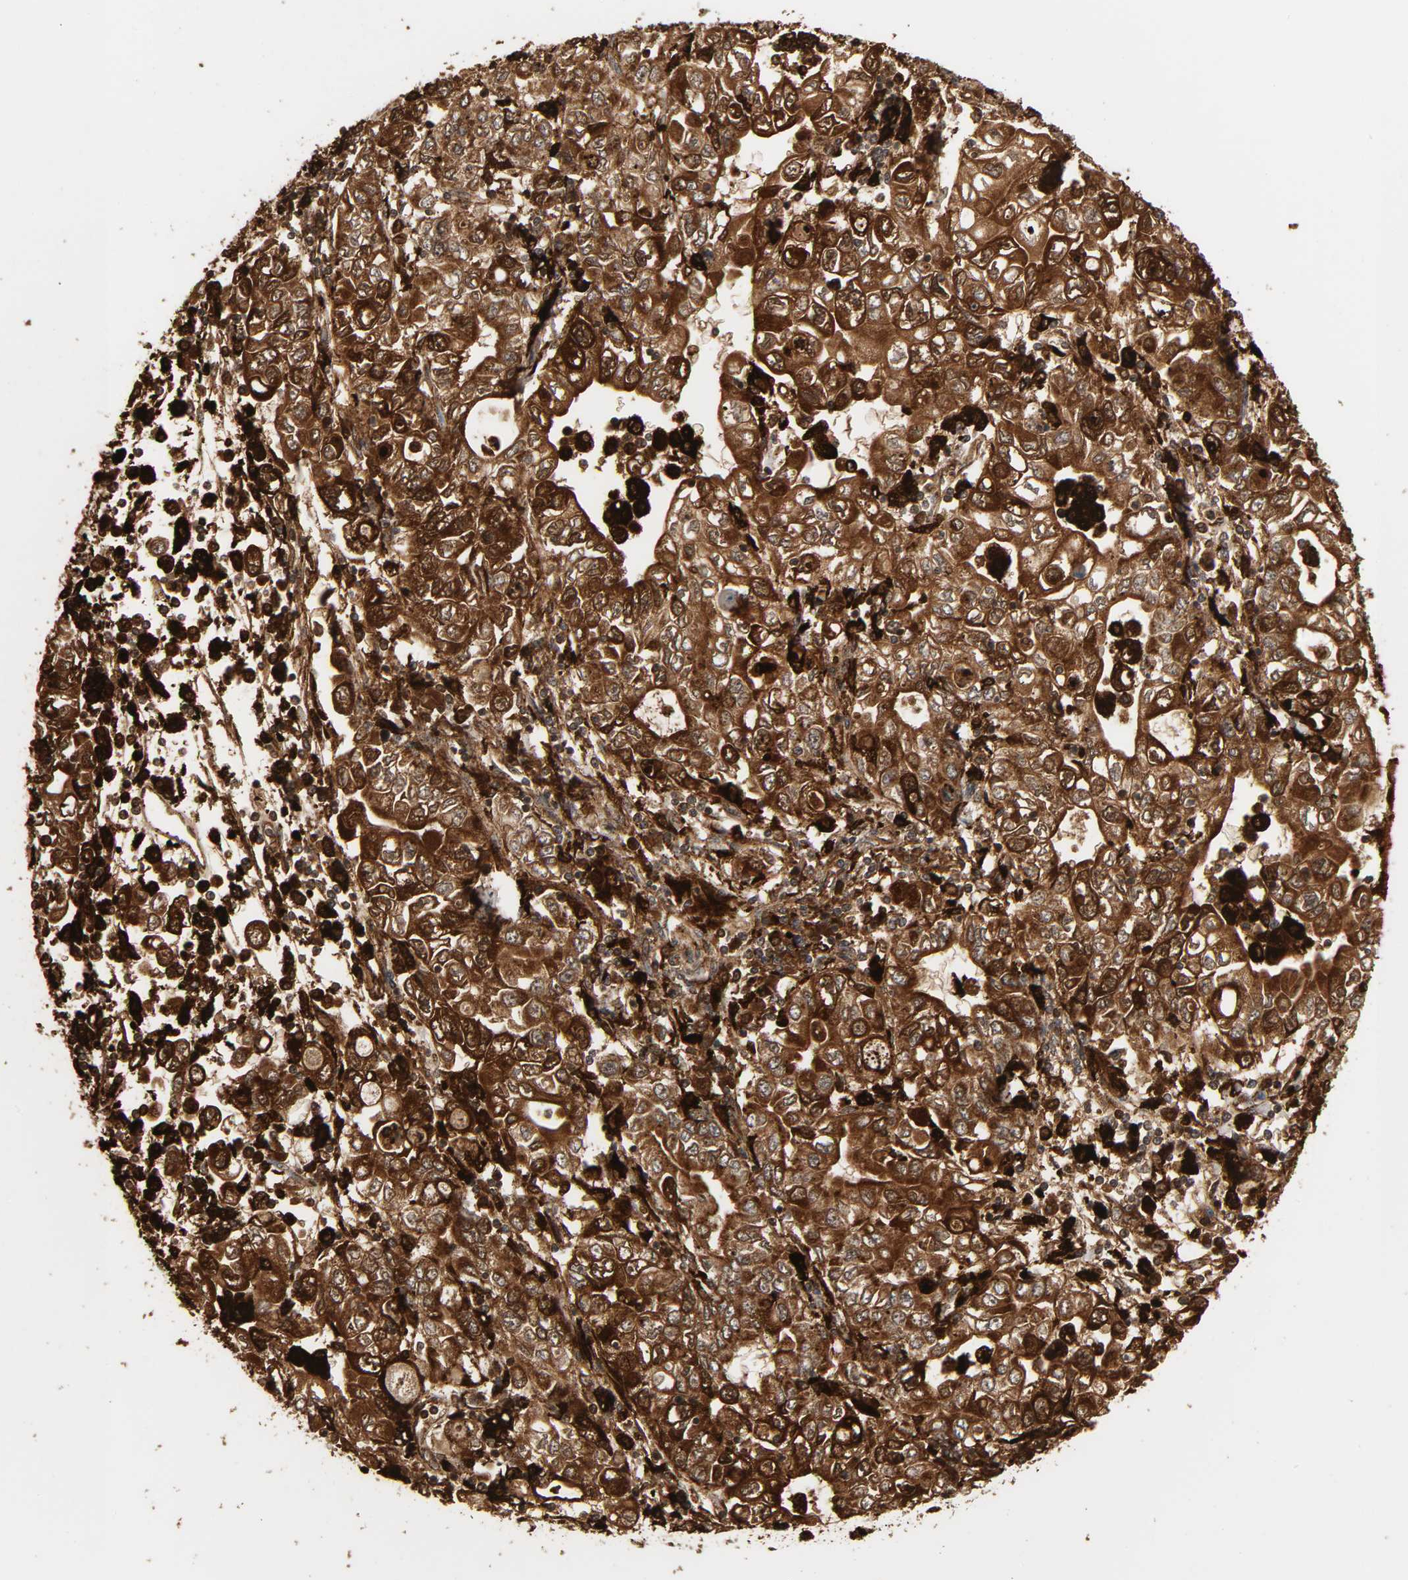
{"staining": {"intensity": "strong", "quantity": ">75%", "location": "cytoplasmic/membranous"}, "tissue": "stomach cancer", "cell_type": "Tumor cells", "image_type": "cancer", "snomed": [{"axis": "morphology", "description": "Adenocarcinoma, NOS"}, {"axis": "topography", "description": "Stomach, lower"}], "caption": "An image of stomach cancer (adenocarcinoma) stained for a protein shows strong cytoplasmic/membranous brown staining in tumor cells. Nuclei are stained in blue.", "gene": "PSAP", "patient": {"sex": "female", "age": 72}}